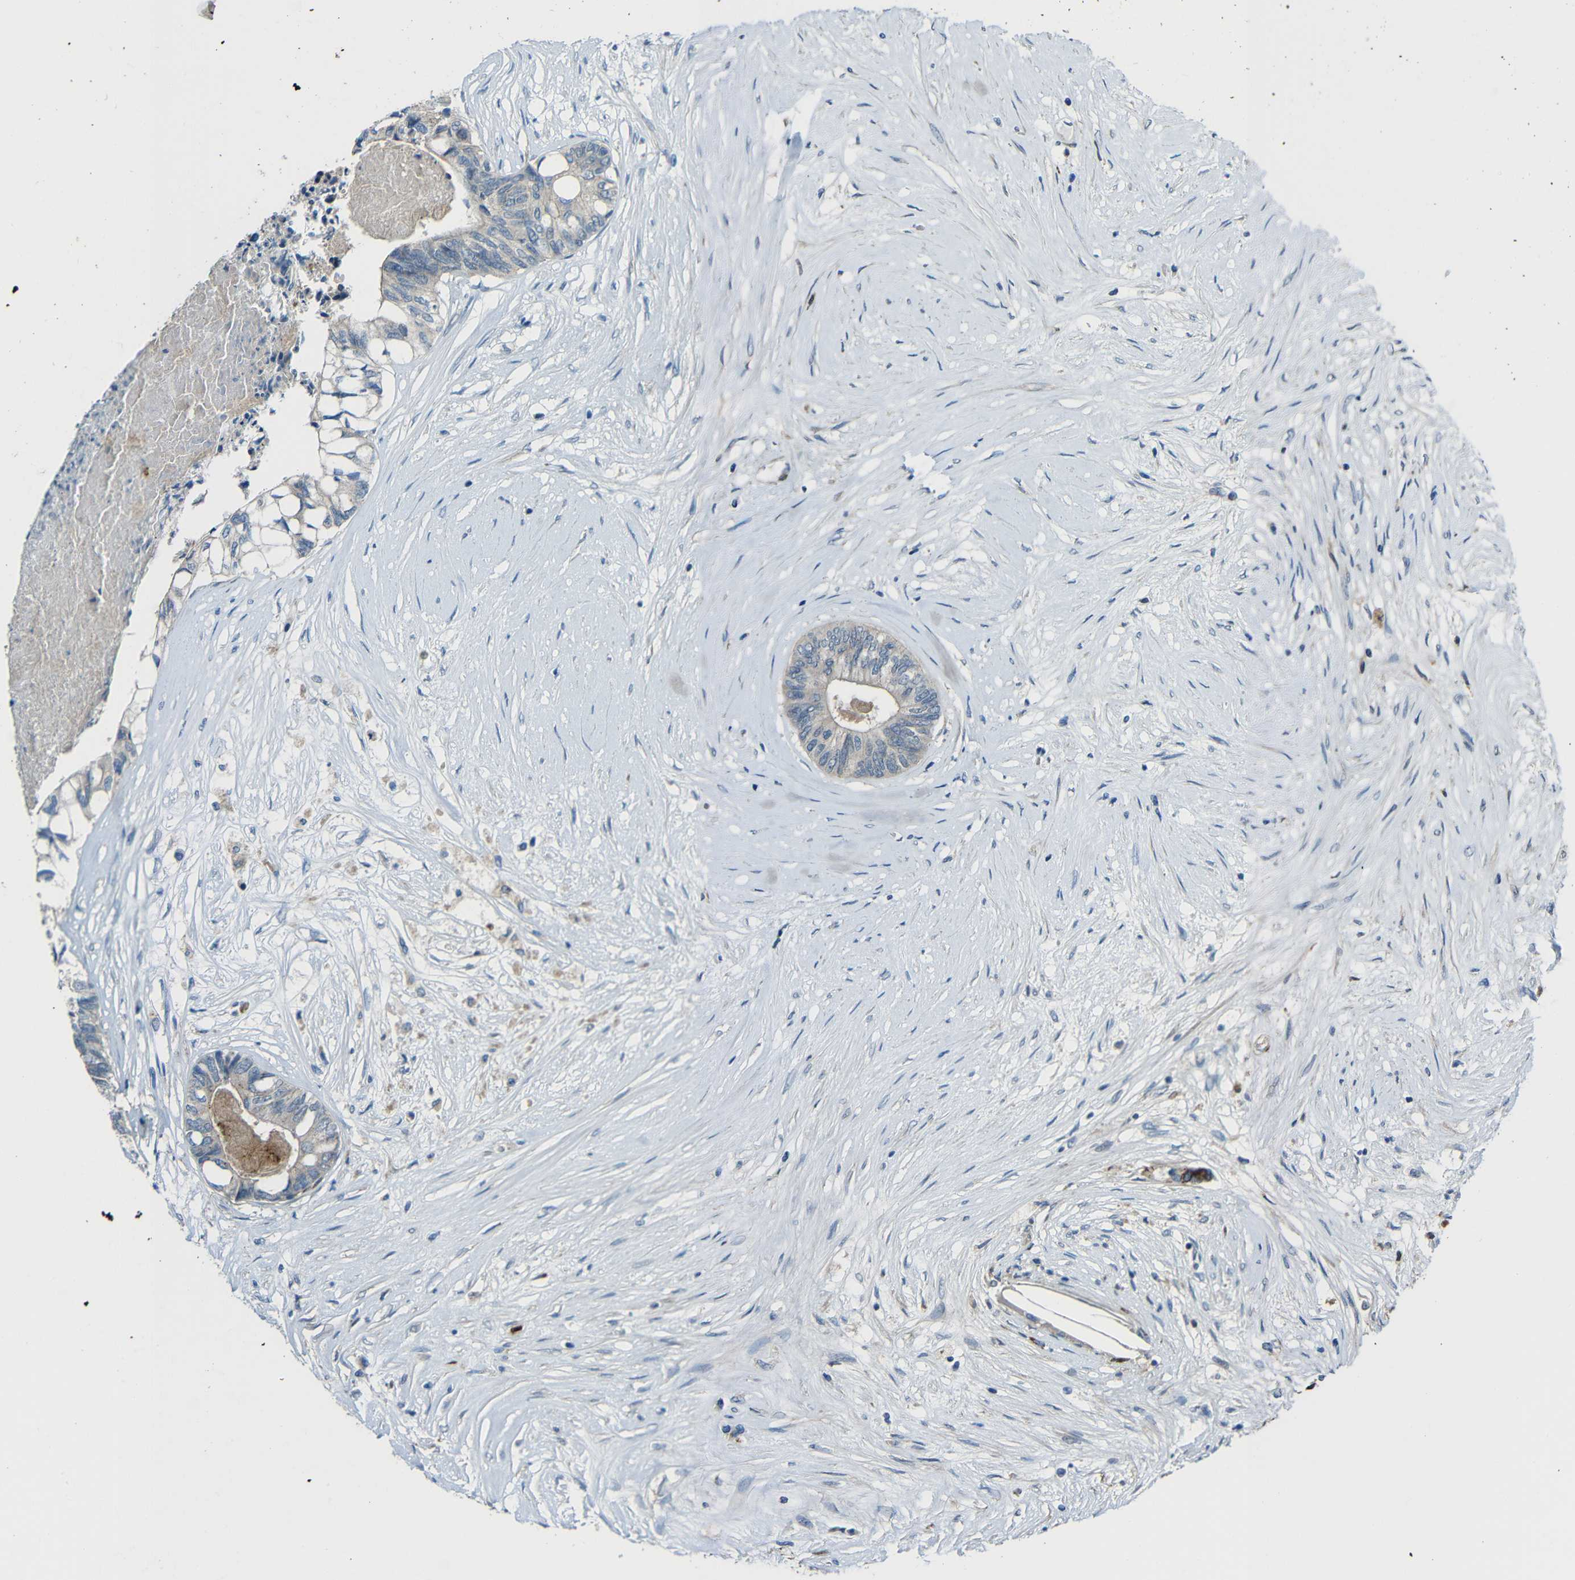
{"staining": {"intensity": "weak", "quantity": "25%-75%", "location": "cytoplasmic/membranous"}, "tissue": "colorectal cancer", "cell_type": "Tumor cells", "image_type": "cancer", "snomed": [{"axis": "morphology", "description": "Adenocarcinoma, NOS"}, {"axis": "topography", "description": "Rectum"}], "caption": "Human colorectal adenocarcinoma stained with a protein marker displays weak staining in tumor cells.", "gene": "DCLK1", "patient": {"sex": "male", "age": 63}}